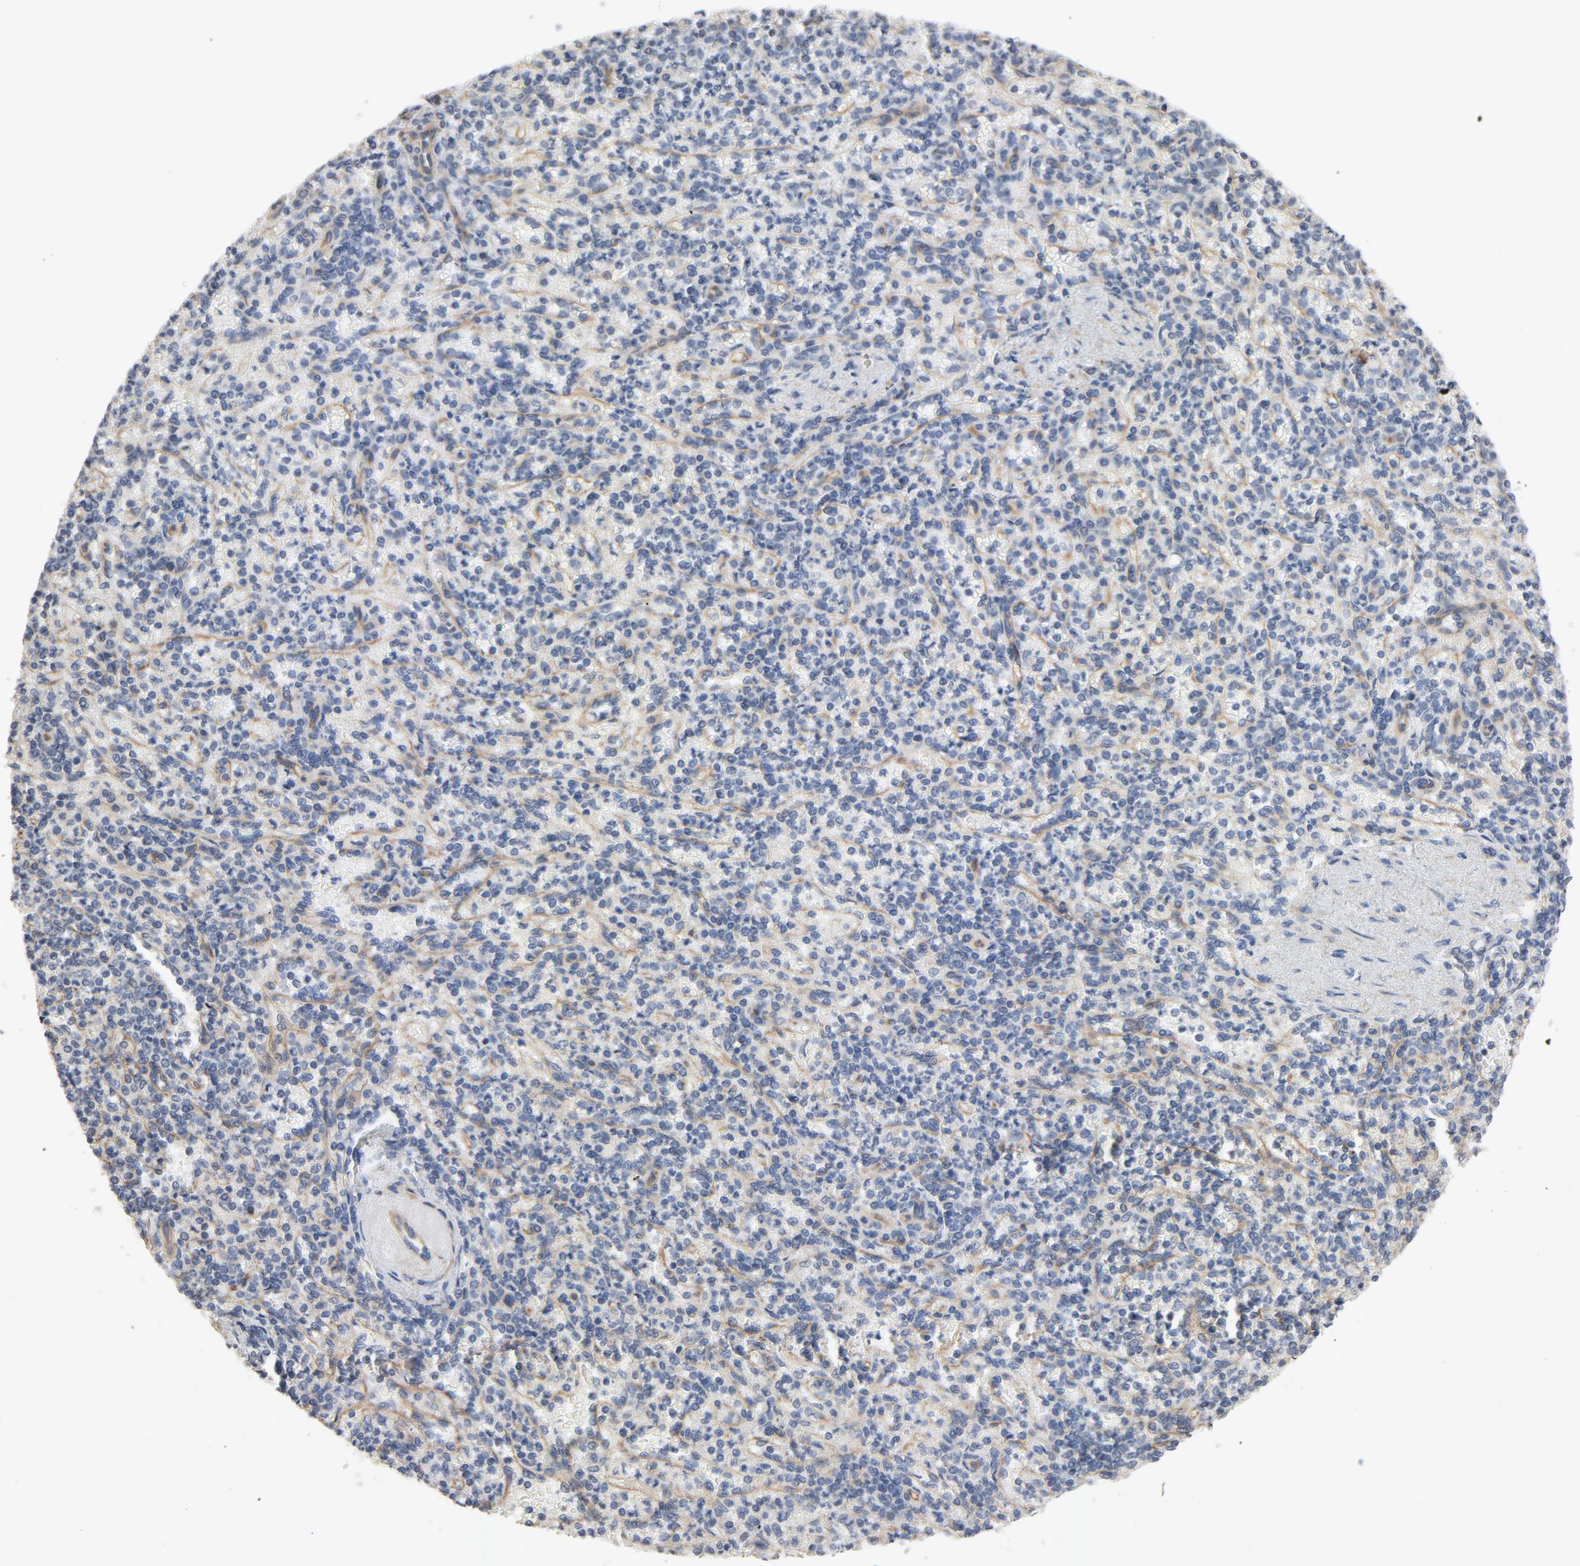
{"staining": {"intensity": "negative", "quantity": "none", "location": "none"}, "tissue": "spleen", "cell_type": "Cells in red pulp", "image_type": "normal", "snomed": [{"axis": "morphology", "description": "Normal tissue, NOS"}, {"axis": "topography", "description": "Spleen"}], "caption": "There is no significant expression in cells in red pulp of spleen. (Brightfield microscopy of DAB IHC at high magnification).", "gene": "TRIOBP", "patient": {"sex": "female", "age": 74}}